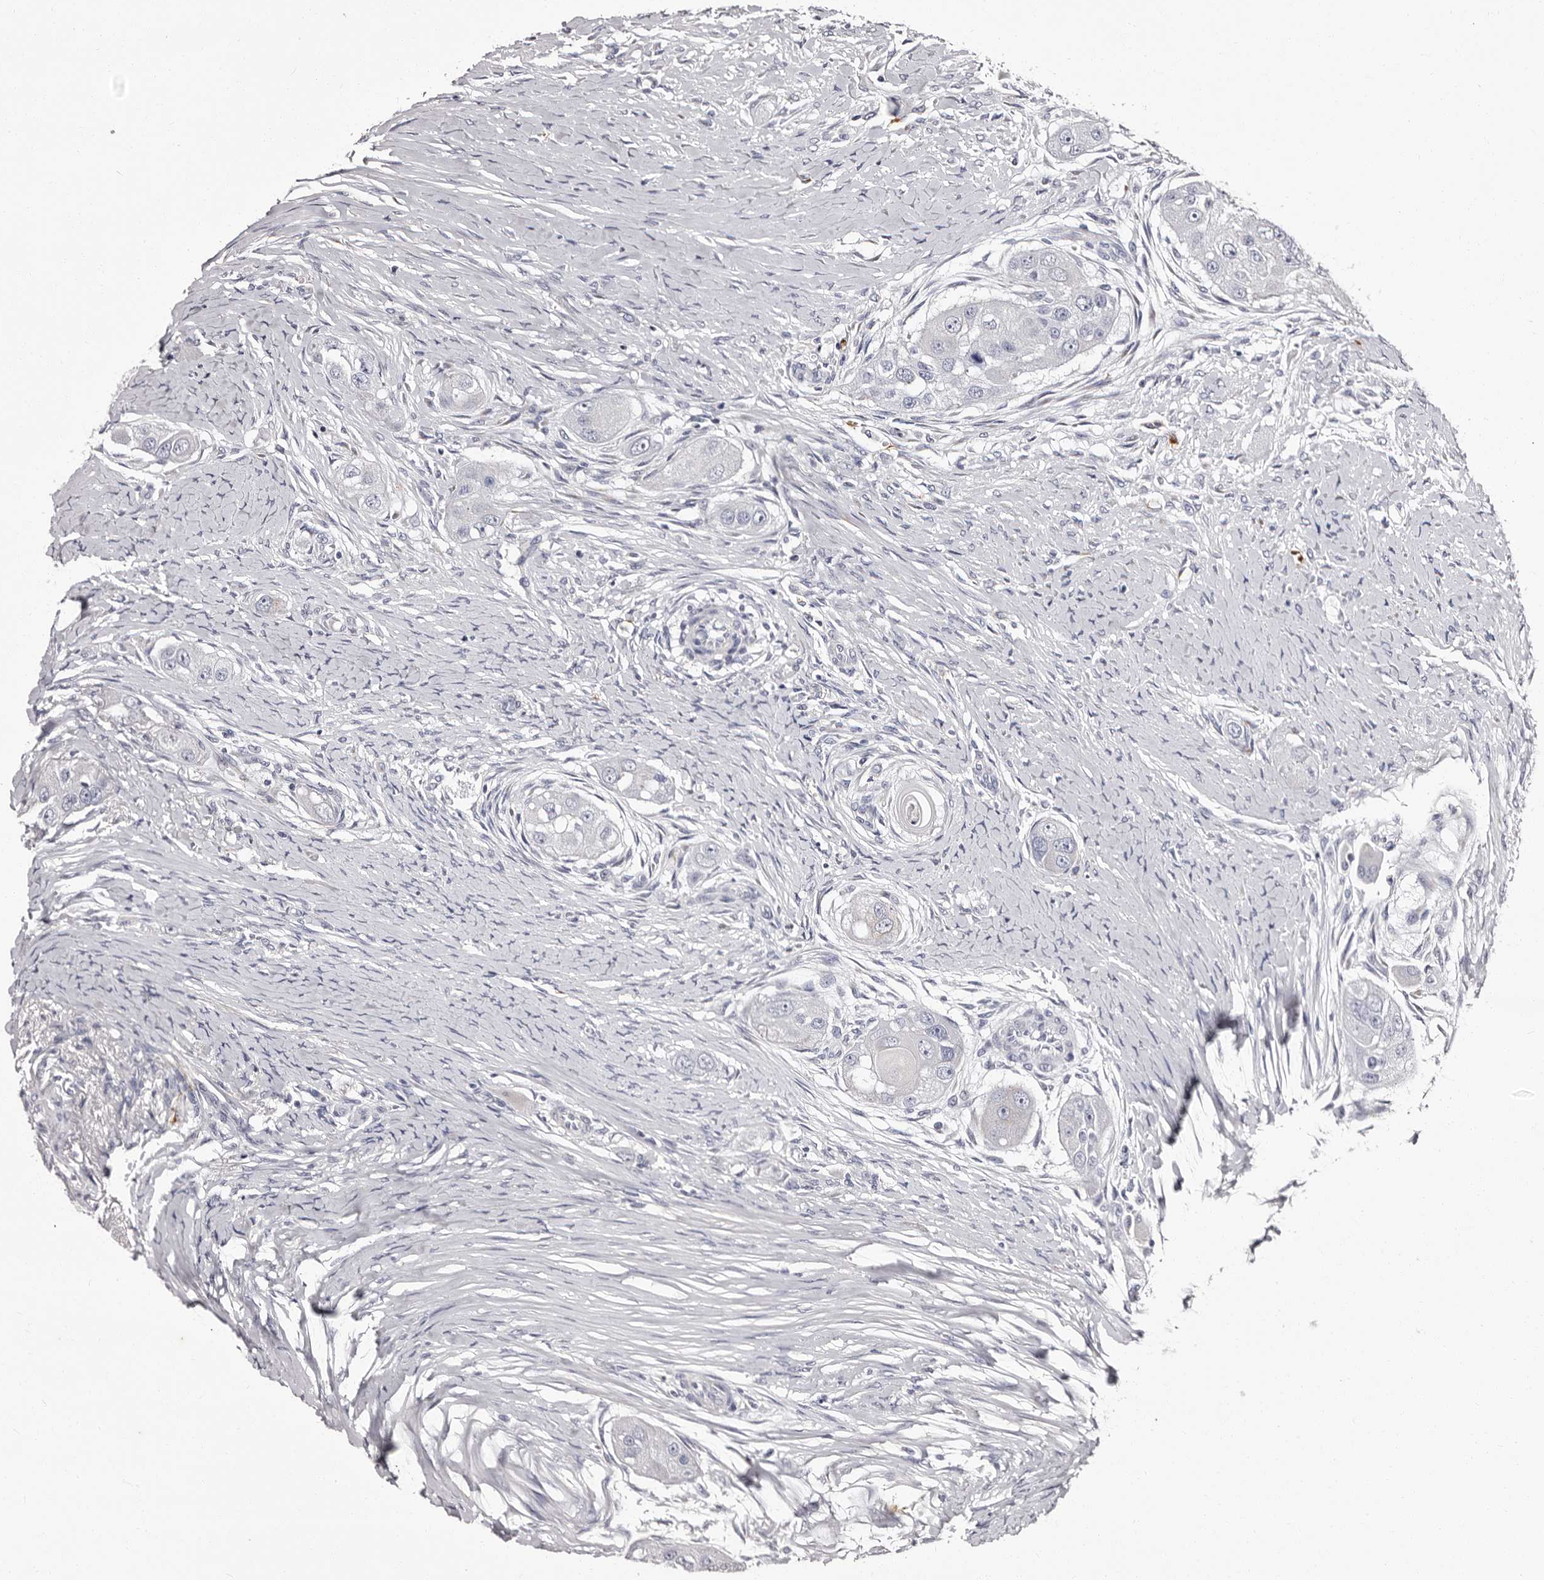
{"staining": {"intensity": "negative", "quantity": "none", "location": "none"}, "tissue": "head and neck cancer", "cell_type": "Tumor cells", "image_type": "cancer", "snomed": [{"axis": "morphology", "description": "Normal tissue, NOS"}, {"axis": "morphology", "description": "Squamous cell carcinoma, NOS"}, {"axis": "topography", "description": "Skeletal muscle"}, {"axis": "topography", "description": "Head-Neck"}], "caption": "This is a micrograph of immunohistochemistry staining of head and neck cancer (squamous cell carcinoma), which shows no expression in tumor cells.", "gene": "AUNIP", "patient": {"sex": "male", "age": 51}}